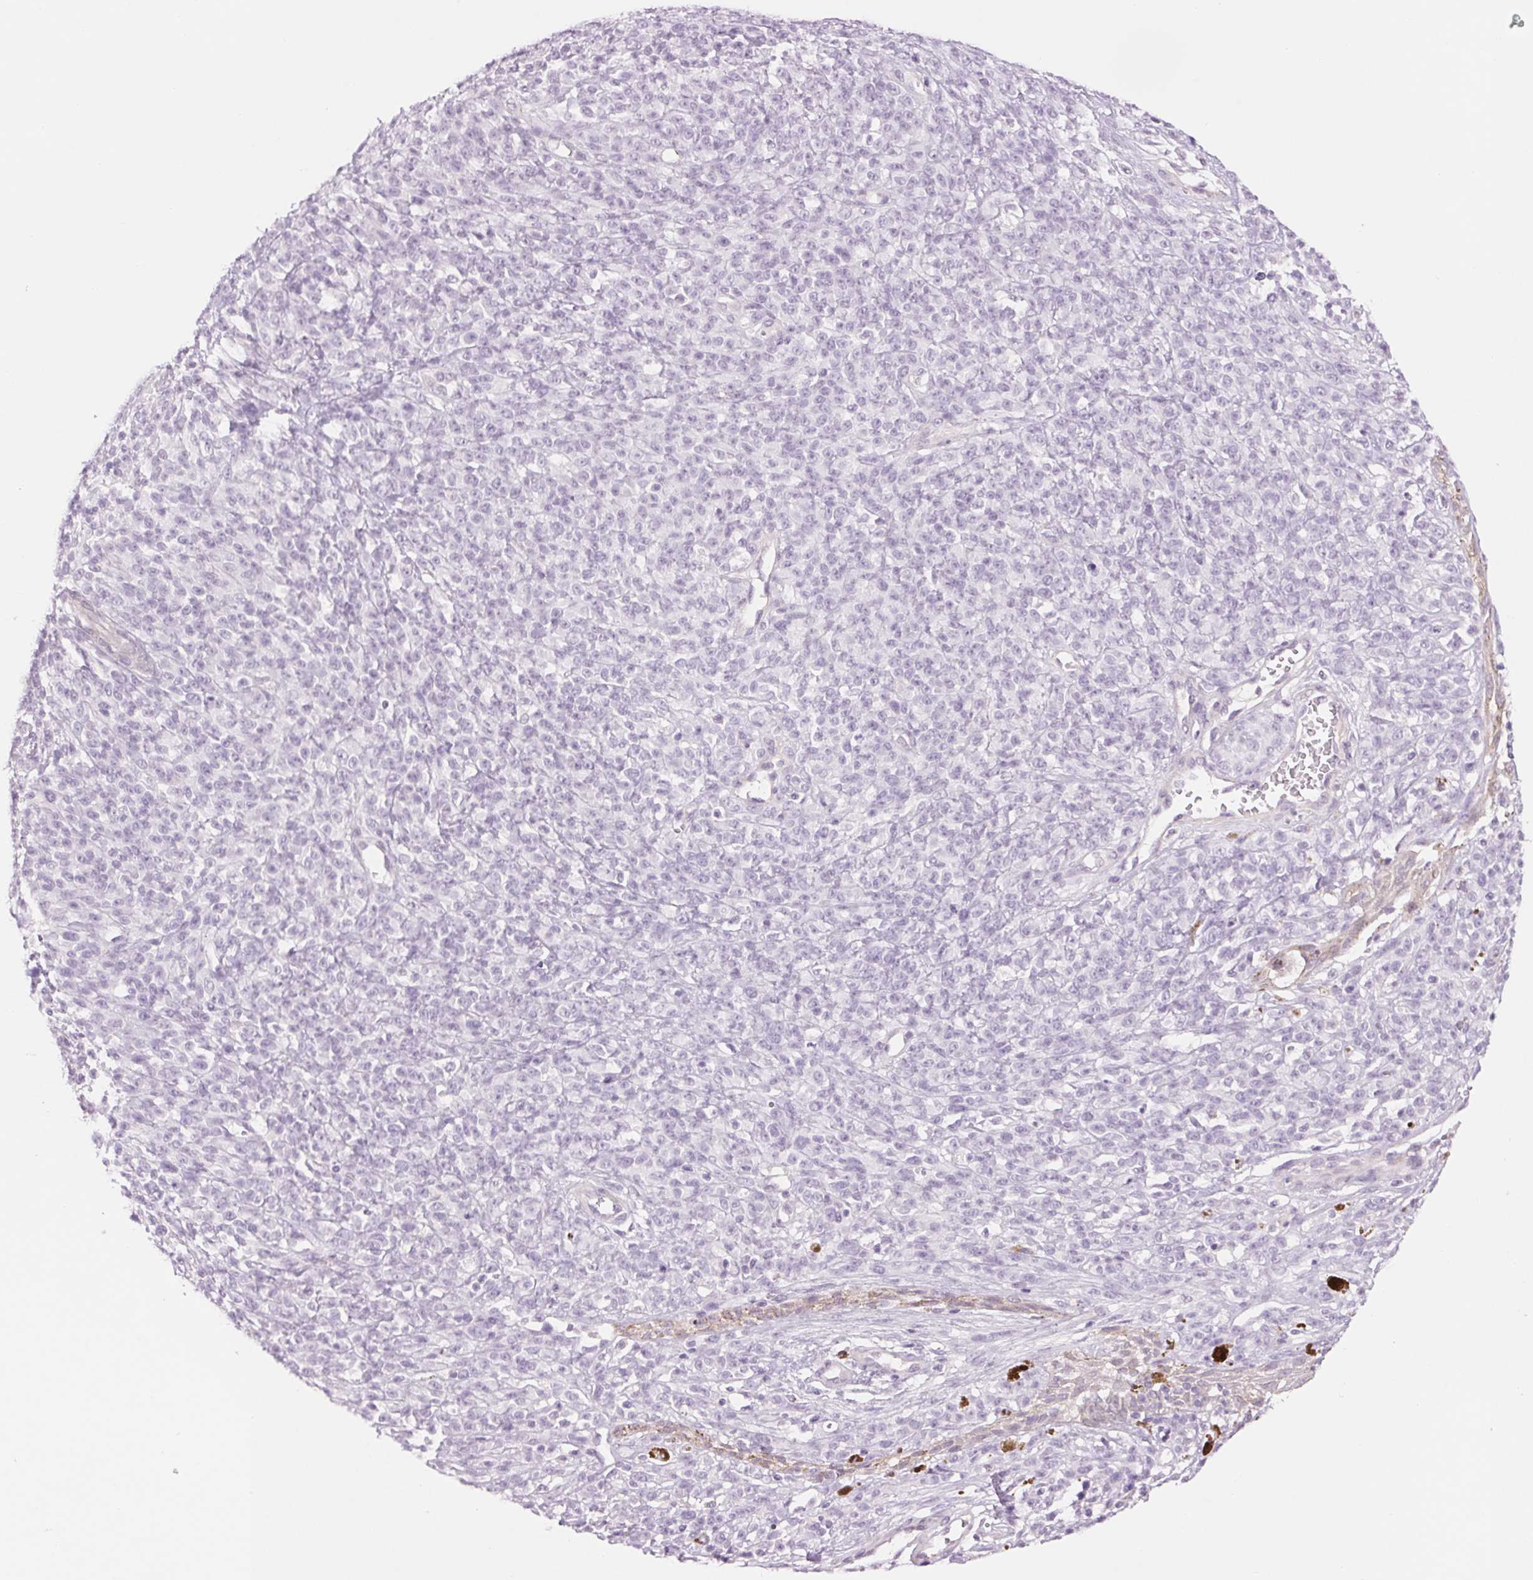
{"staining": {"intensity": "negative", "quantity": "none", "location": "none"}, "tissue": "melanoma", "cell_type": "Tumor cells", "image_type": "cancer", "snomed": [{"axis": "morphology", "description": "Malignant melanoma, NOS"}, {"axis": "topography", "description": "Skin"}, {"axis": "topography", "description": "Skin of trunk"}], "caption": "An immunohistochemistry micrograph of melanoma is shown. There is no staining in tumor cells of melanoma.", "gene": "MPO", "patient": {"sex": "male", "age": 74}}